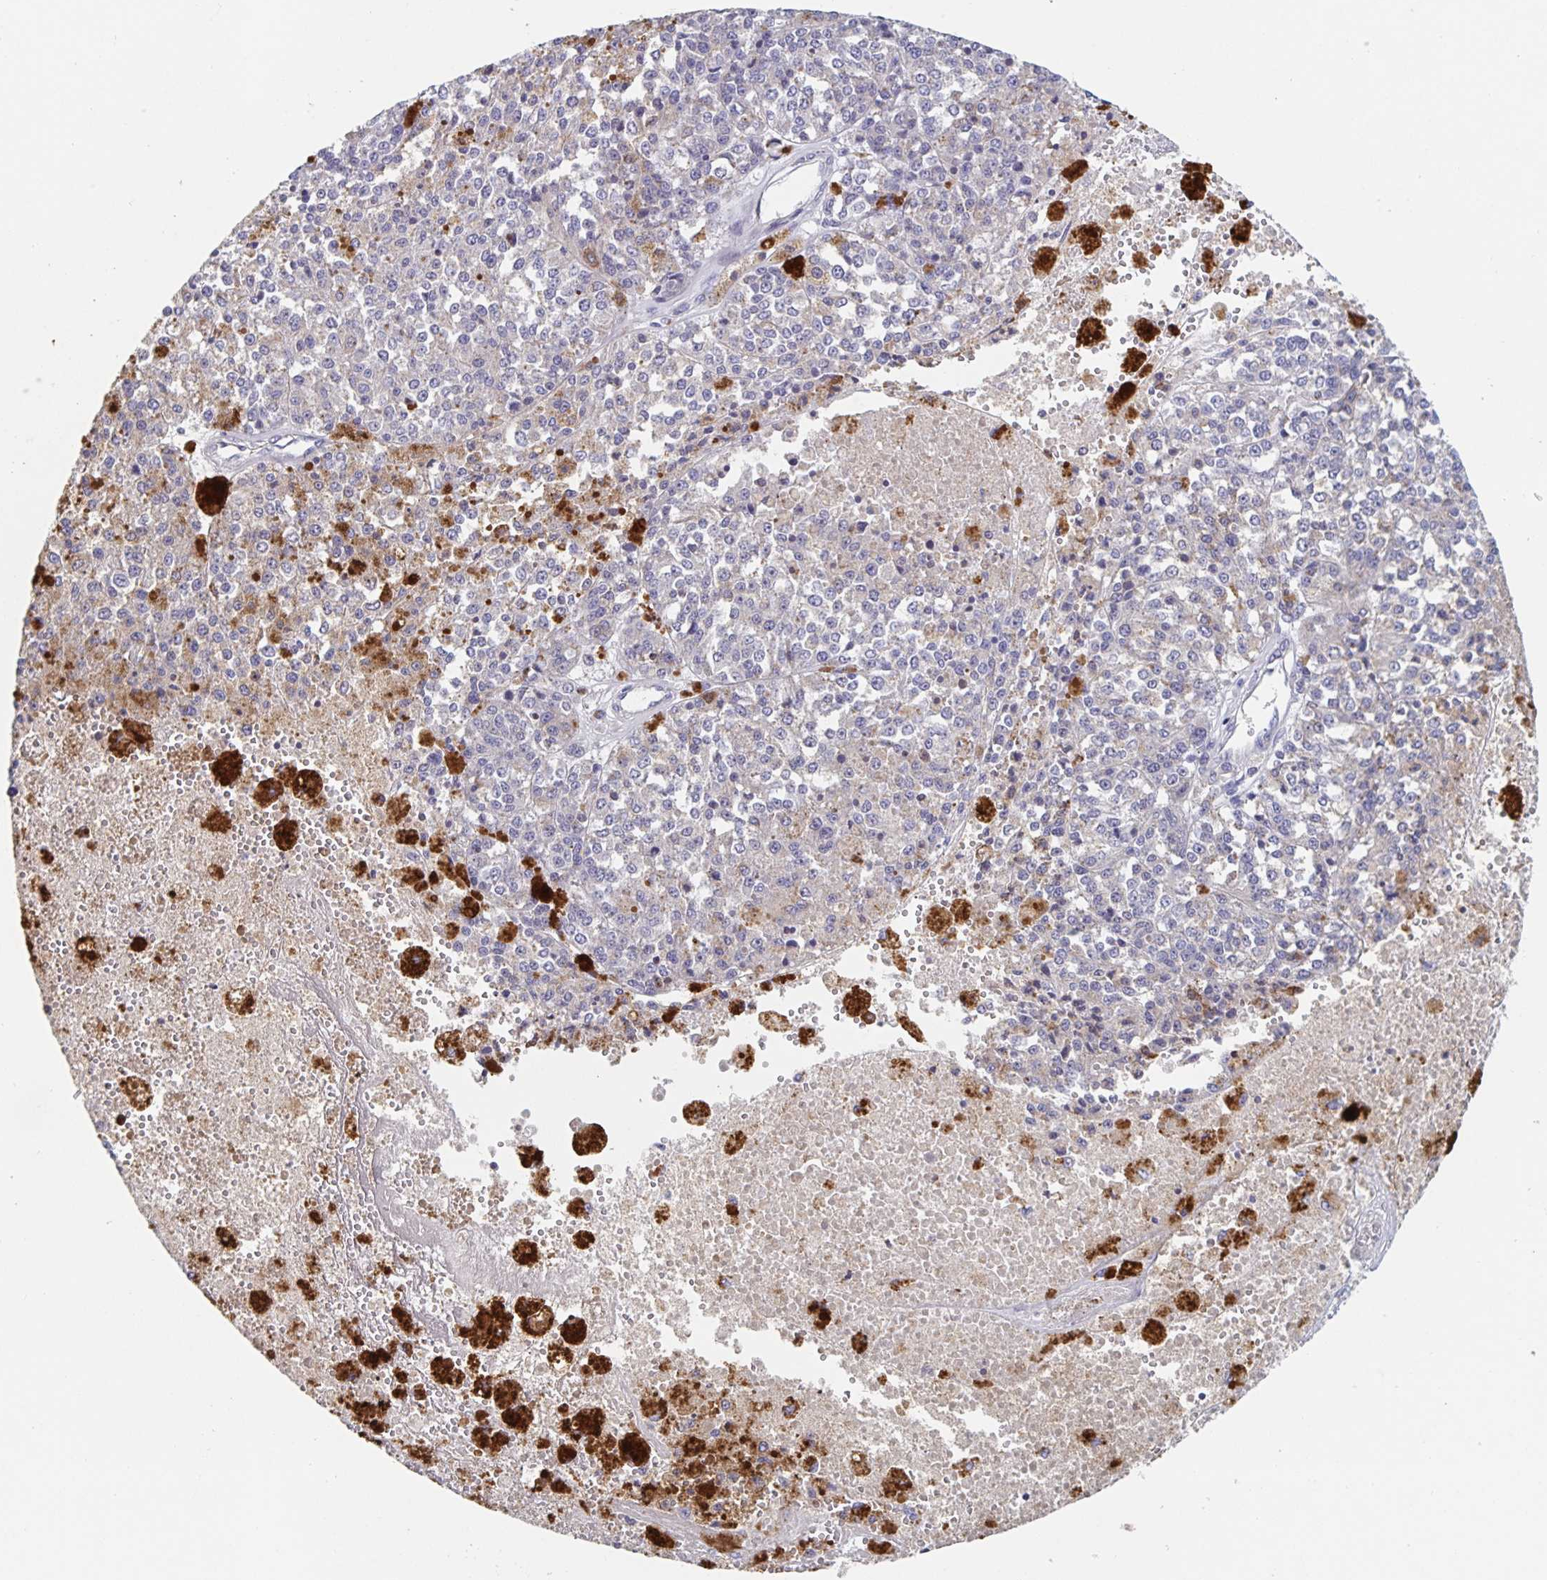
{"staining": {"intensity": "negative", "quantity": "none", "location": "none"}, "tissue": "melanoma", "cell_type": "Tumor cells", "image_type": "cancer", "snomed": [{"axis": "morphology", "description": "Malignant melanoma, Metastatic site"}, {"axis": "topography", "description": "Lymph node"}], "caption": "Melanoma stained for a protein using immunohistochemistry (IHC) shows no staining tumor cells.", "gene": "CDC42BPG", "patient": {"sex": "female", "age": 64}}